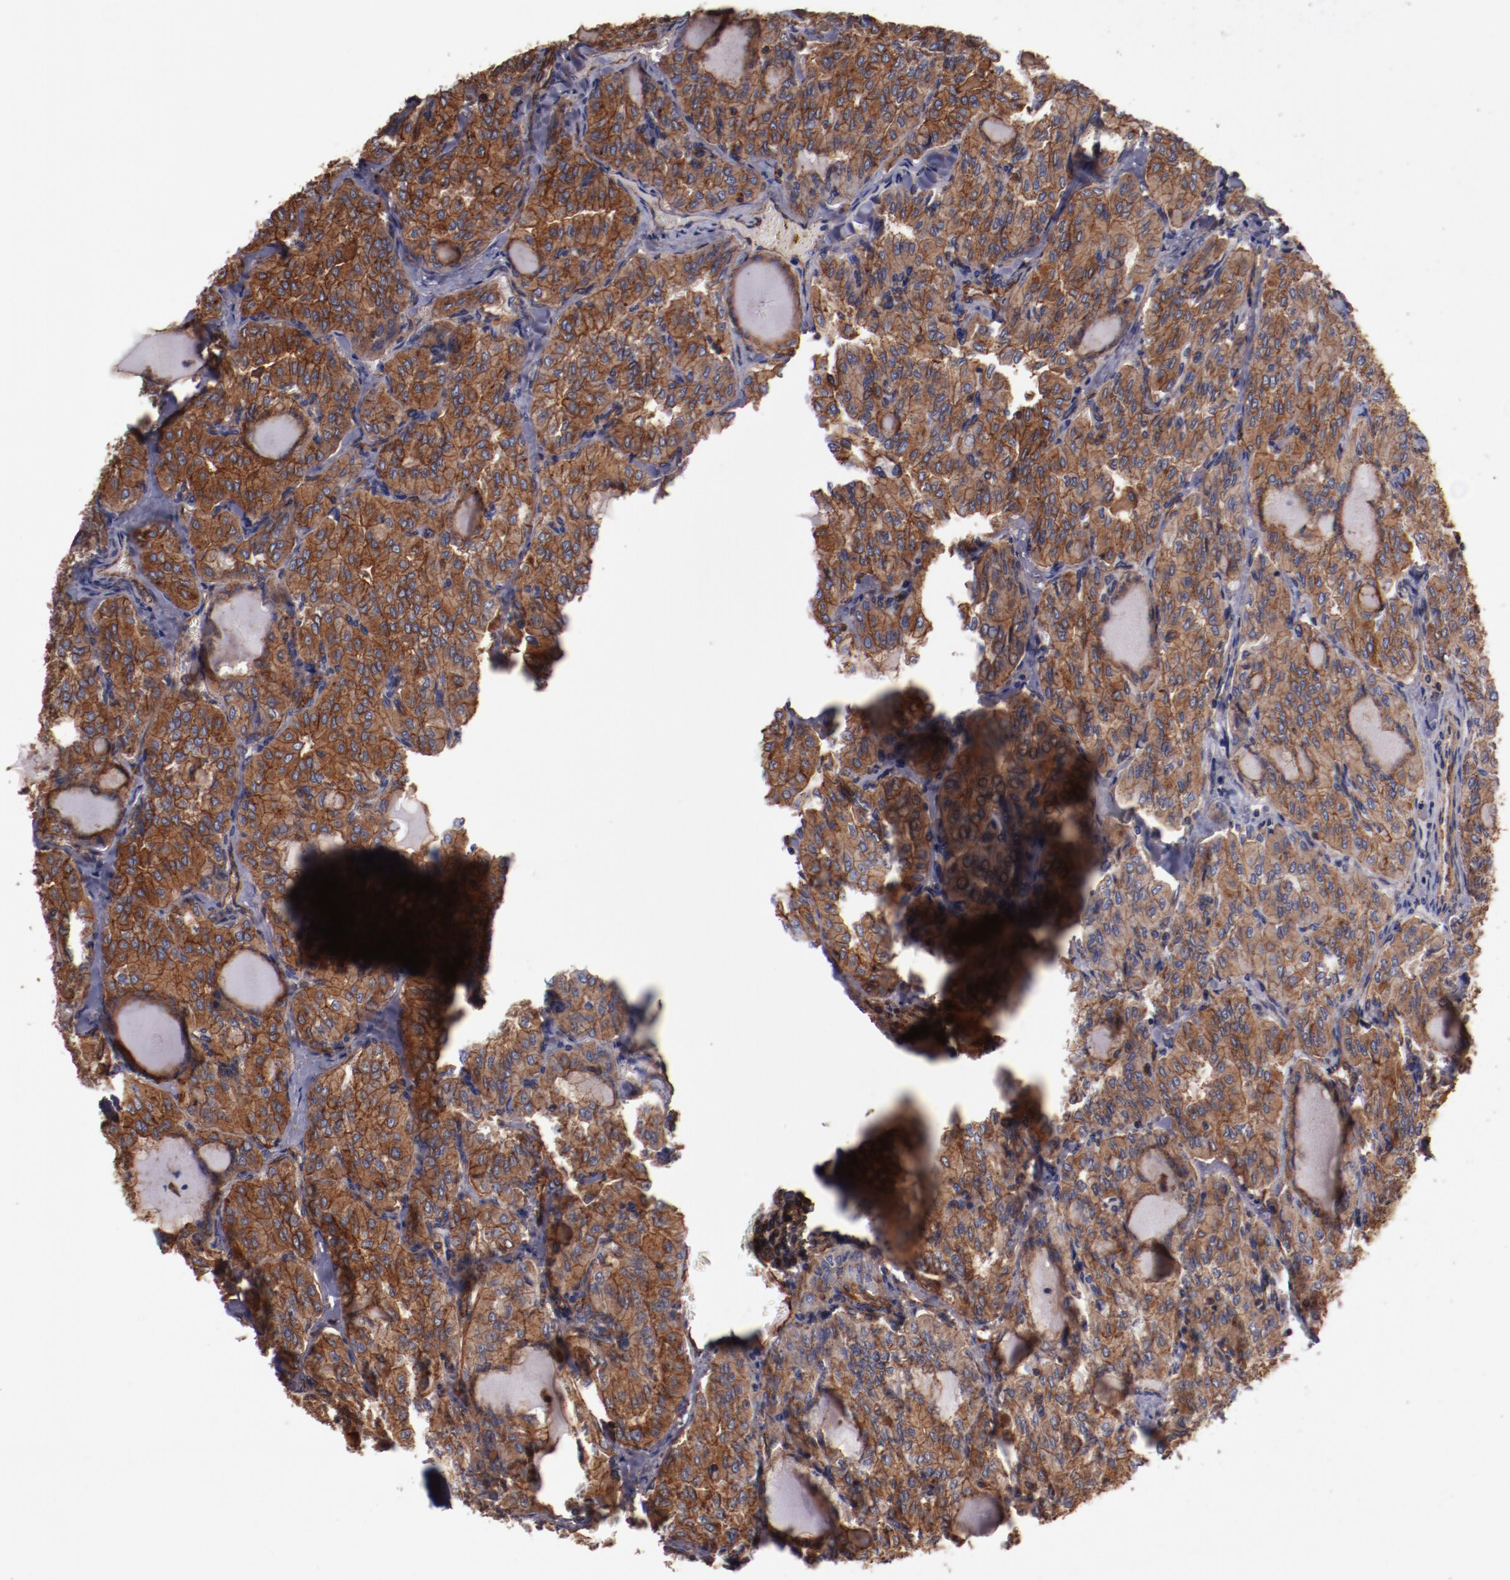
{"staining": {"intensity": "strong", "quantity": ">75%", "location": "cytoplasmic/membranous"}, "tissue": "thyroid cancer", "cell_type": "Tumor cells", "image_type": "cancer", "snomed": [{"axis": "morphology", "description": "Papillary adenocarcinoma, NOS"}, {"axis": "topography", "description": "Thyroid gland"}], "caption": "Thyroid cancer (papillary adenocarcinoma) stained with a brown dye exhibits strong cytoplasmic/membranous positive staining in approximately >75% of tumor cells.", "gene": "TMOD3", "patient": {"sex": "male", "age": 20}}